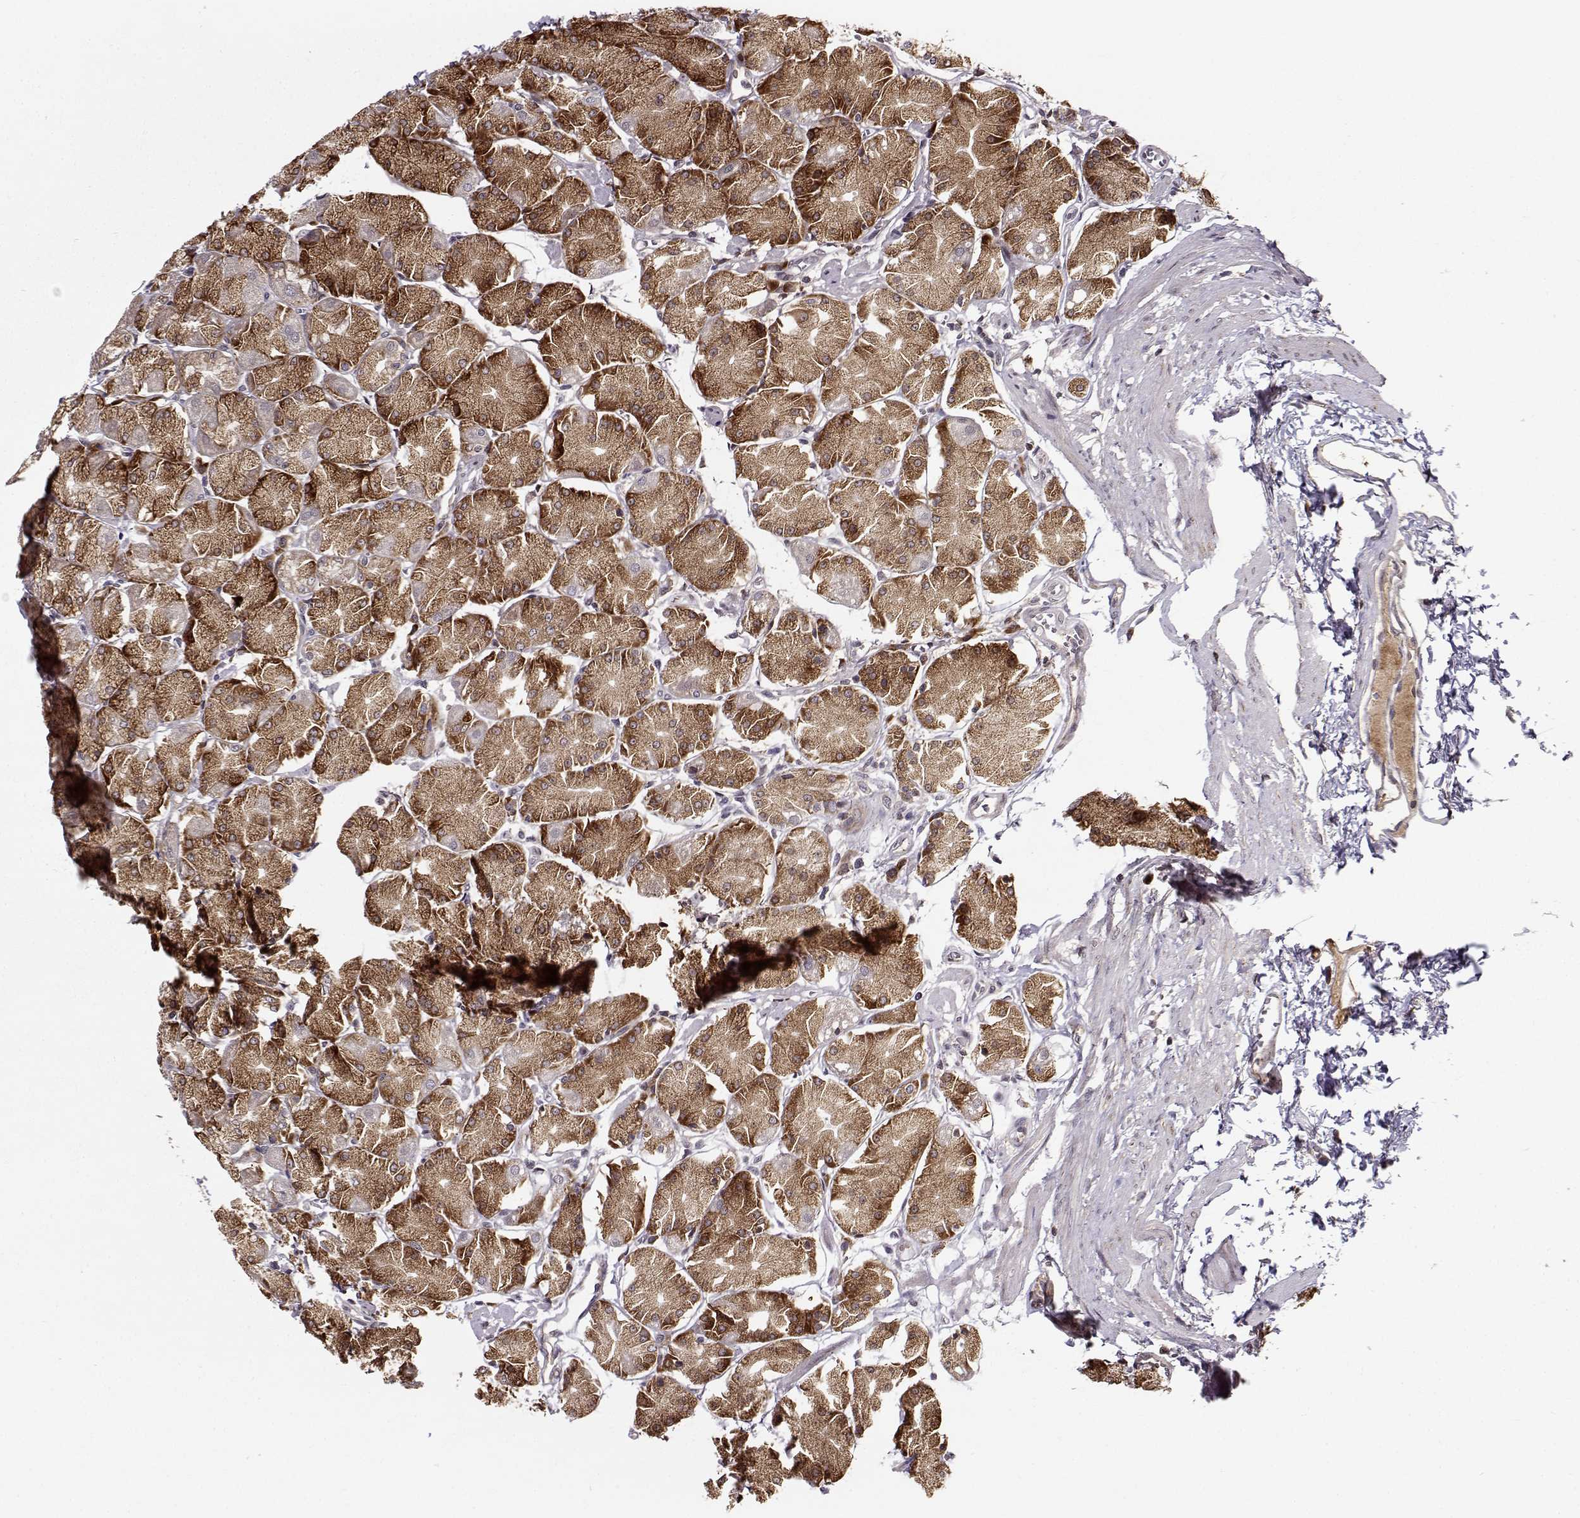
{"staining": {"intensity": "moderate", "quantity": "25%-75%", "location": "cytoplasmic/membranous"}, "tissue": "stomach", "cell_type": "Glandular cells", "image_type": "normal", "snomed": [{"axis": "morphology", "description": "Normal tissue, NOS"}, {"axis": "topography", "description": "Stomach, upper"}], "caption": "IHC image of unremarkable stomach: stomach stained using immunohistochemistry (IHC) exhibits medium levels of moderate protein expression localized specifically in the cytoplasmic/membranous of glandular cells, appearing as a cytoplasmic/membranous brown color.", "gene": "RPL31", "patient": {"sex": "male", "age": 60}}